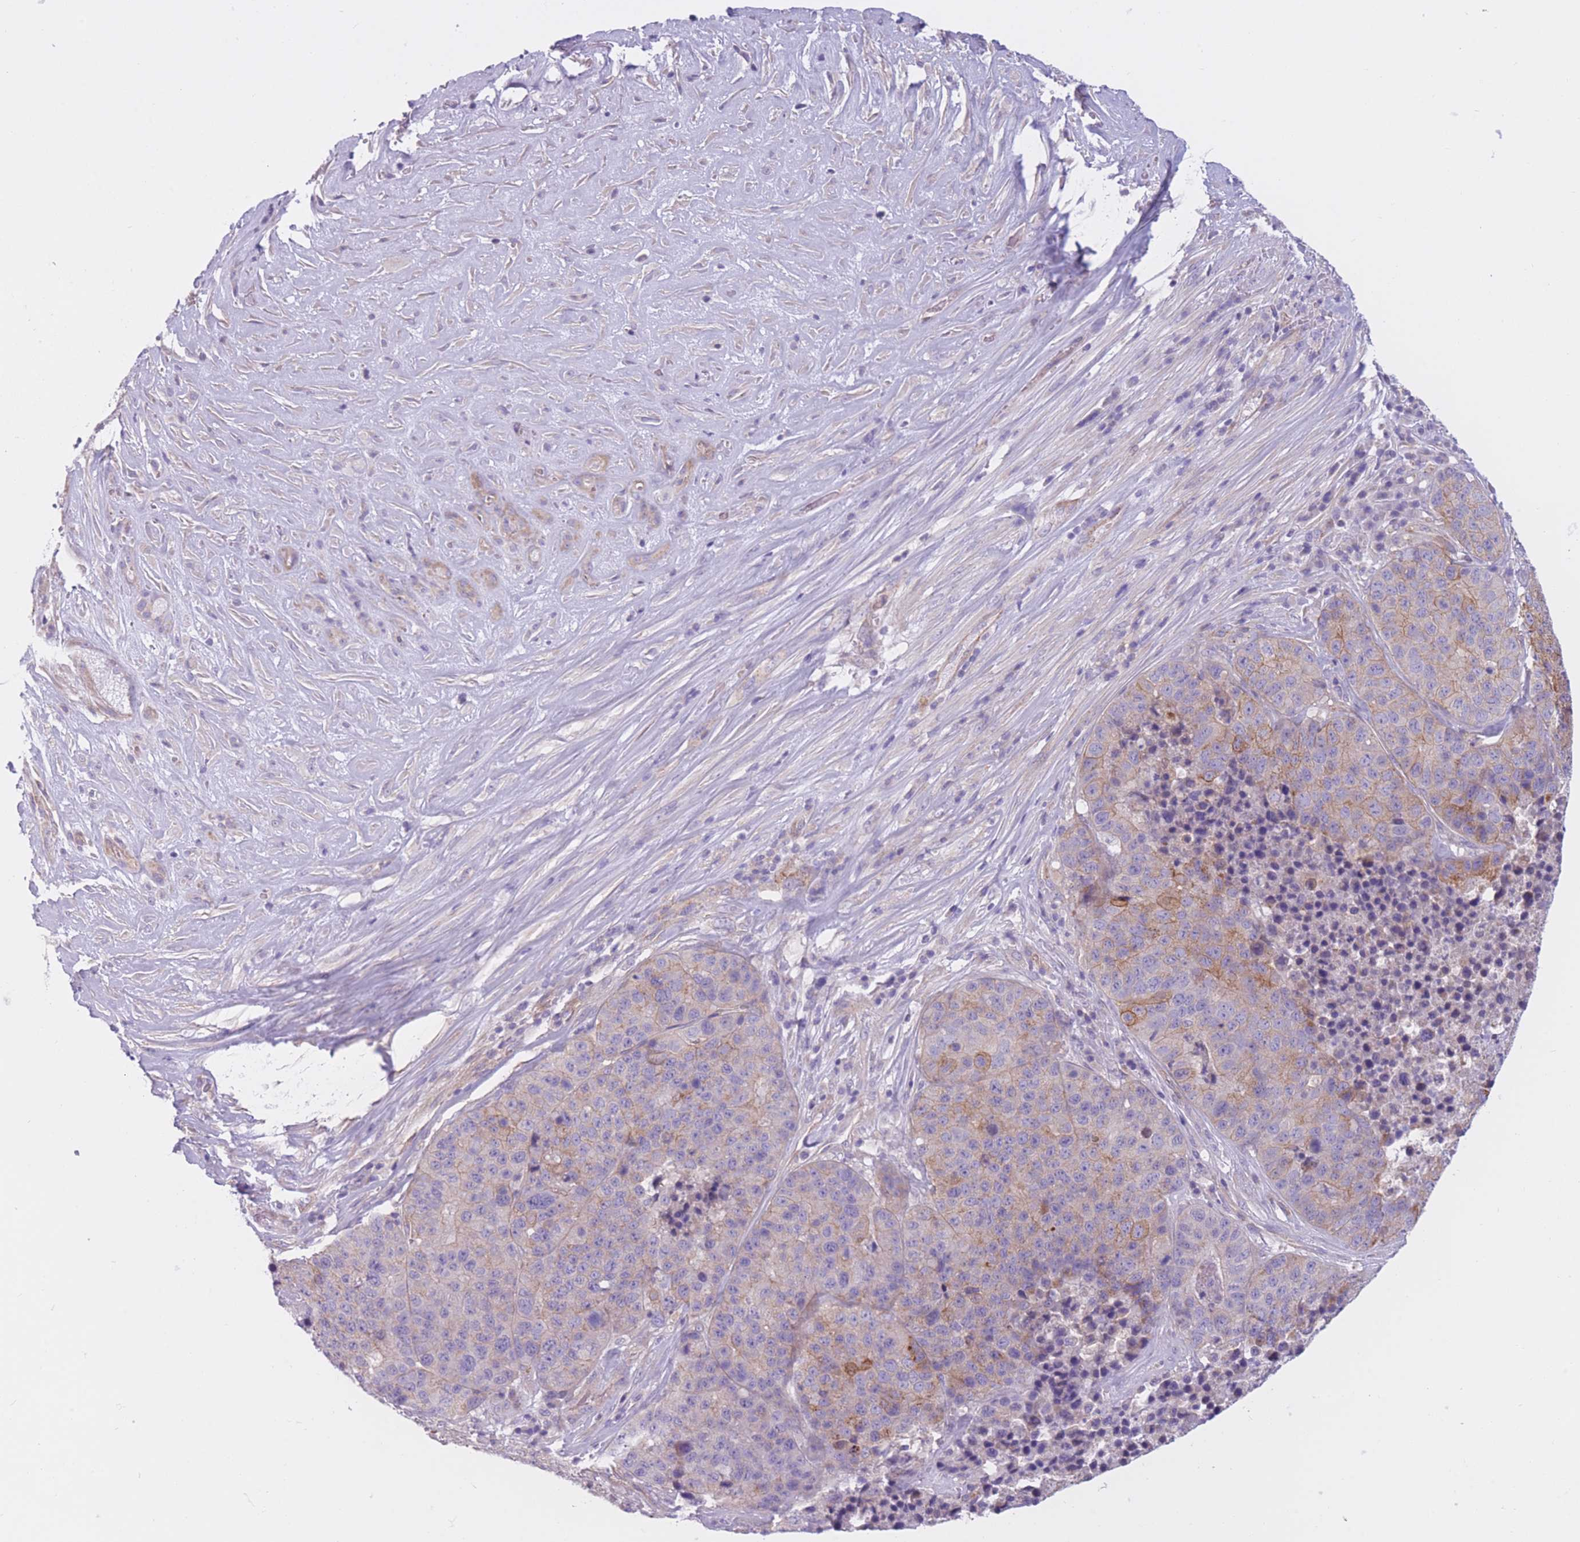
{"staining": {"intensity": "moderate", "quantity": "<25%", "location": "cytoplasmic/membranous"}, "tissue": "stomach cancer", "cell_type": "Tumor cells", "image_type": "cancer", "snomed": [{"axis": "morphology", "description": "Adenocarcinoma, NOS"}, {"axis": "topography", "description": "Stomach"}], "caption": "Adenocarcinoma (stomach) stained with DAB IHC reveals low levels of moderate cytoplasmic/membranous positivity in approximately <25% of tumor cells. (brown staining indicates protein expression, while blue staining denotes nuclei).", "gene": "SERPINB3", "patient": {"sex": "male", "age": 71}}